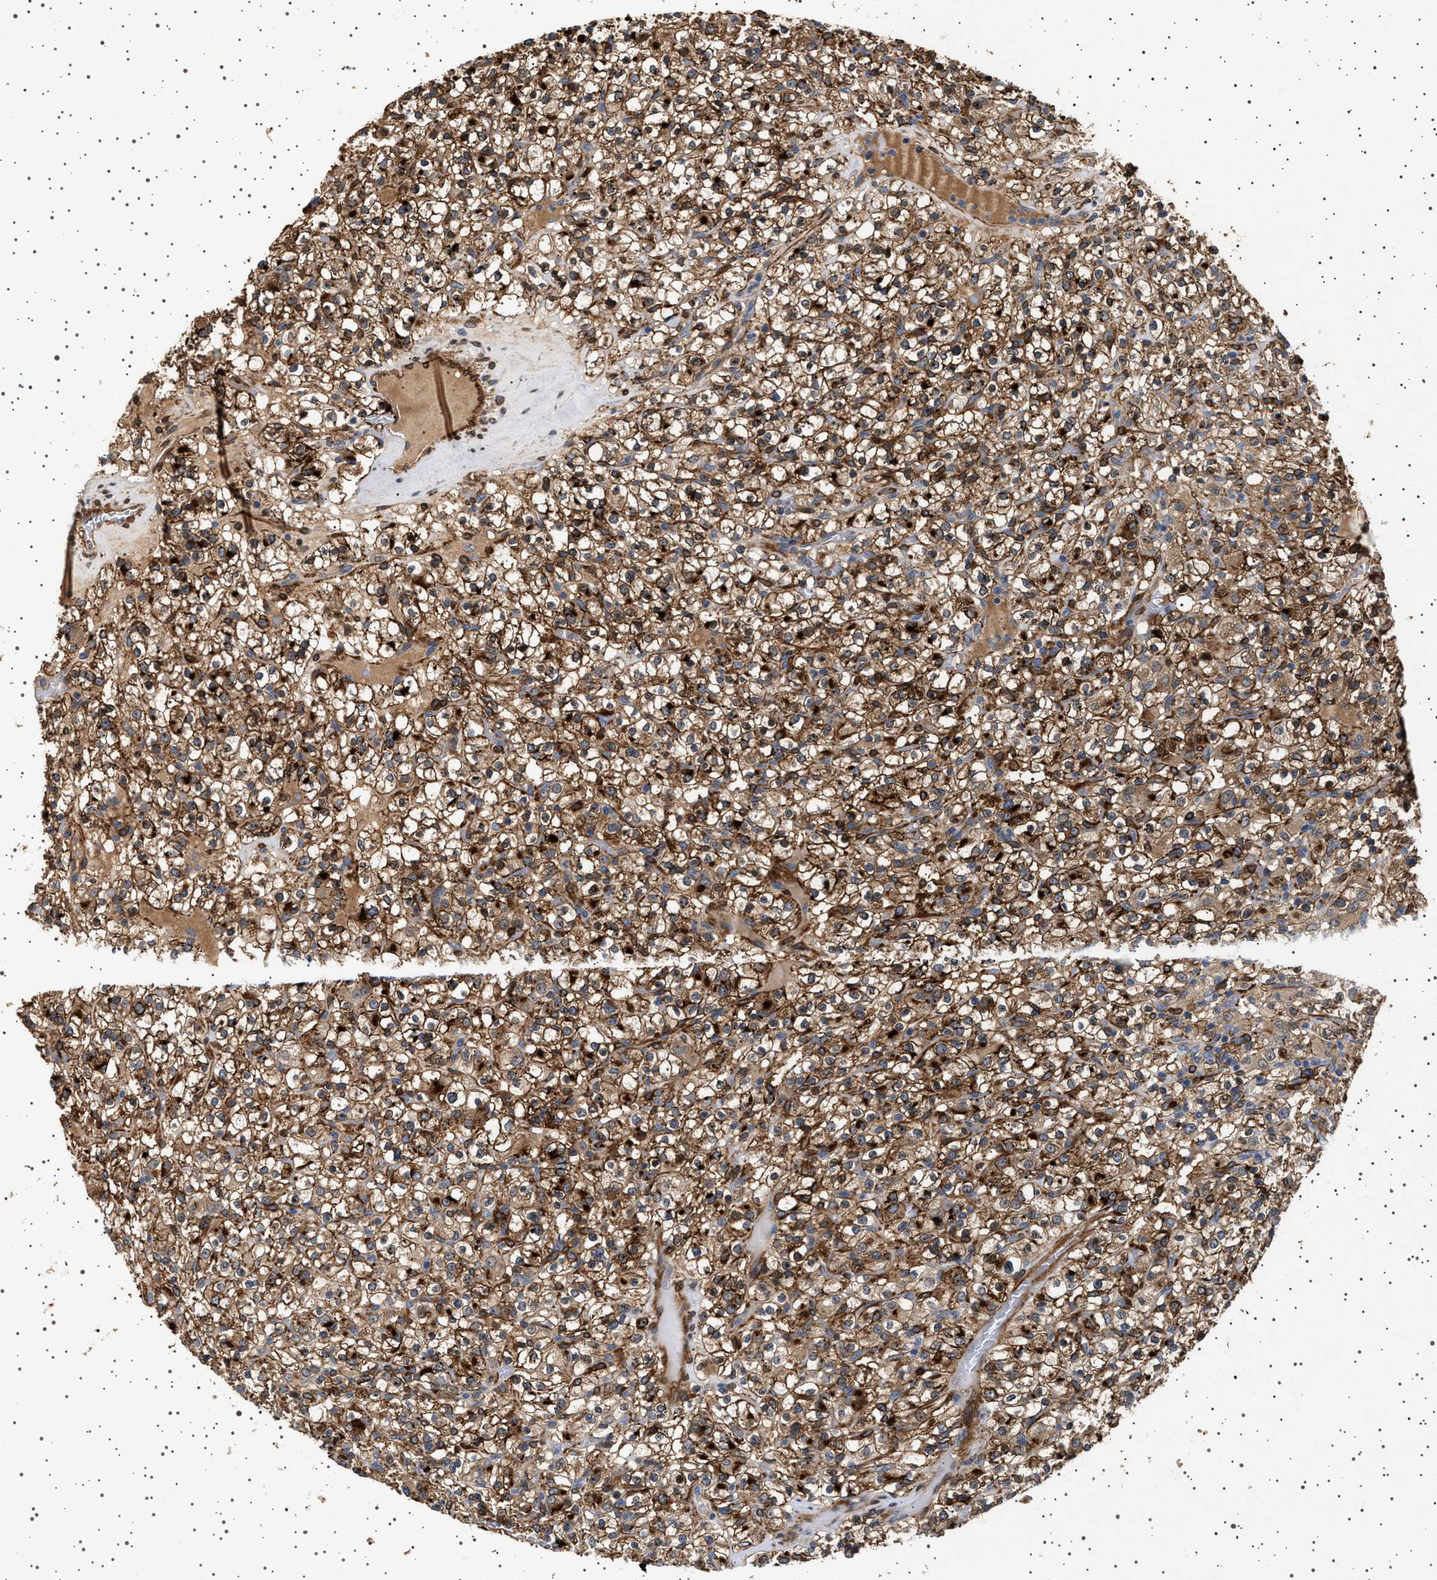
{"staining": {"intensity": "moderate", "quantity": ">75%", "location": "cytoplasmic/membranous"}, "tissue": "renal cancer", "cell_type": "Tumor cells", "image_type": "cancer", "snomed": [{"axis": "morphology", "description": "Normal tissue, NOS"}, {"axis": "morphology", "description": "Adenocarcinoma, NOS"}, {"axis": "topography", "description": "Kidney"}], "caption": "Renal adenocarcinoma stained for a protein (brown) shows moderate cytoplasmic/membranous positive expression in approximately >75% of tumor cells.", "gene": "GUCY1B1", "patient": {"sex": "female", "age": 72}}